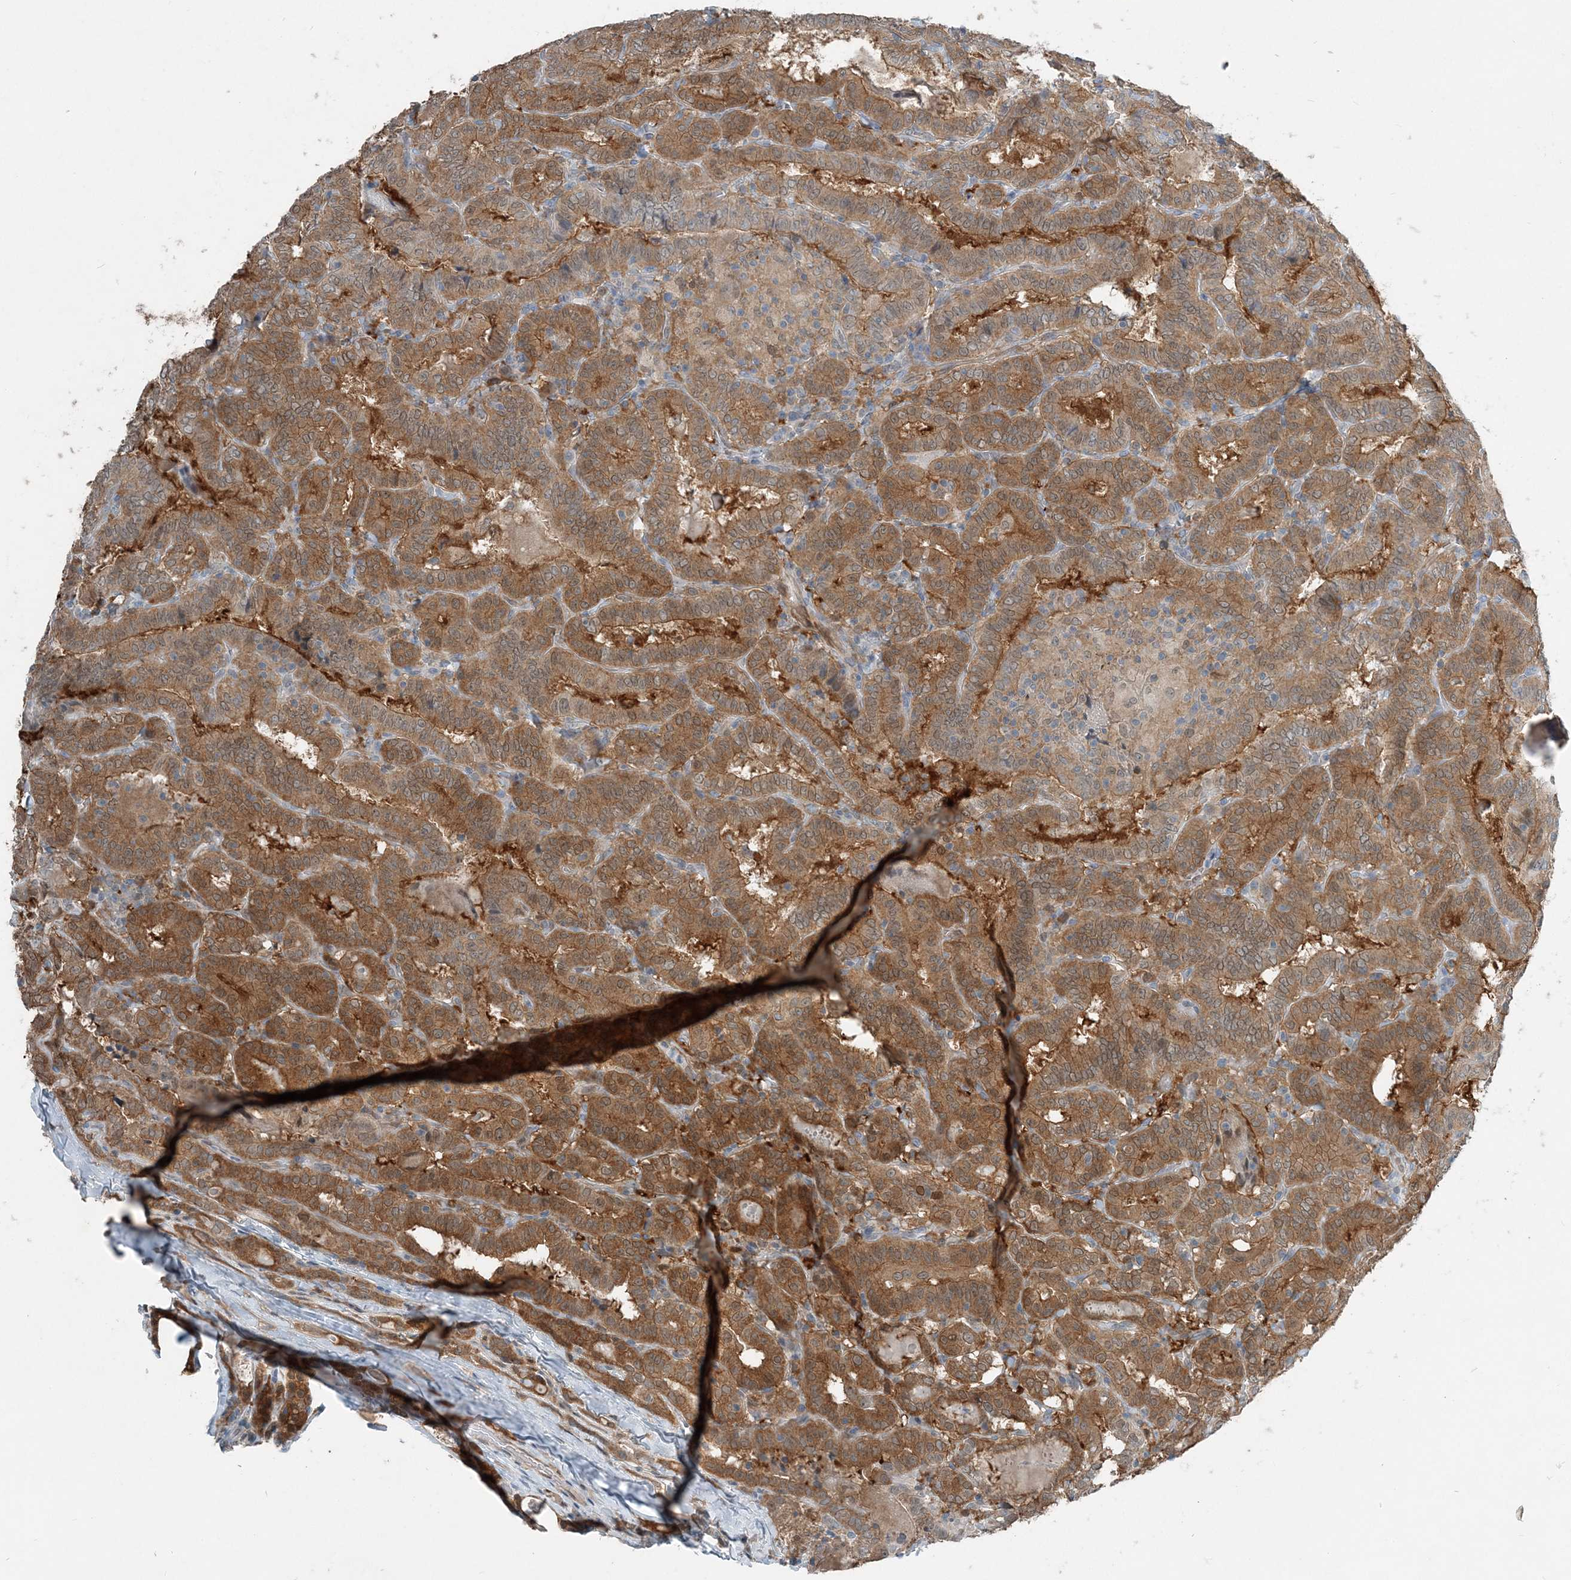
{"staining": {"intensity": "strong", "quantity": ">75%", "location": "cytoplasmic/membranous"}, "tissue": "thyroid cancer", "cell_type": "Tumor cells", "image_type": "cancer", "snomed": [{"axis": "morphology", "description": "Papillary adenocarcinoma, NOS"}, {"axis": "topography", "description": "Thyroid gland"}], "caption": "Human thyroid papillary adenocarcinoma stained with a protein marker exhibits strong staining in tumor cells.", "gene": "ARMH1", "patient": {"sex": "female", "age": 72}}